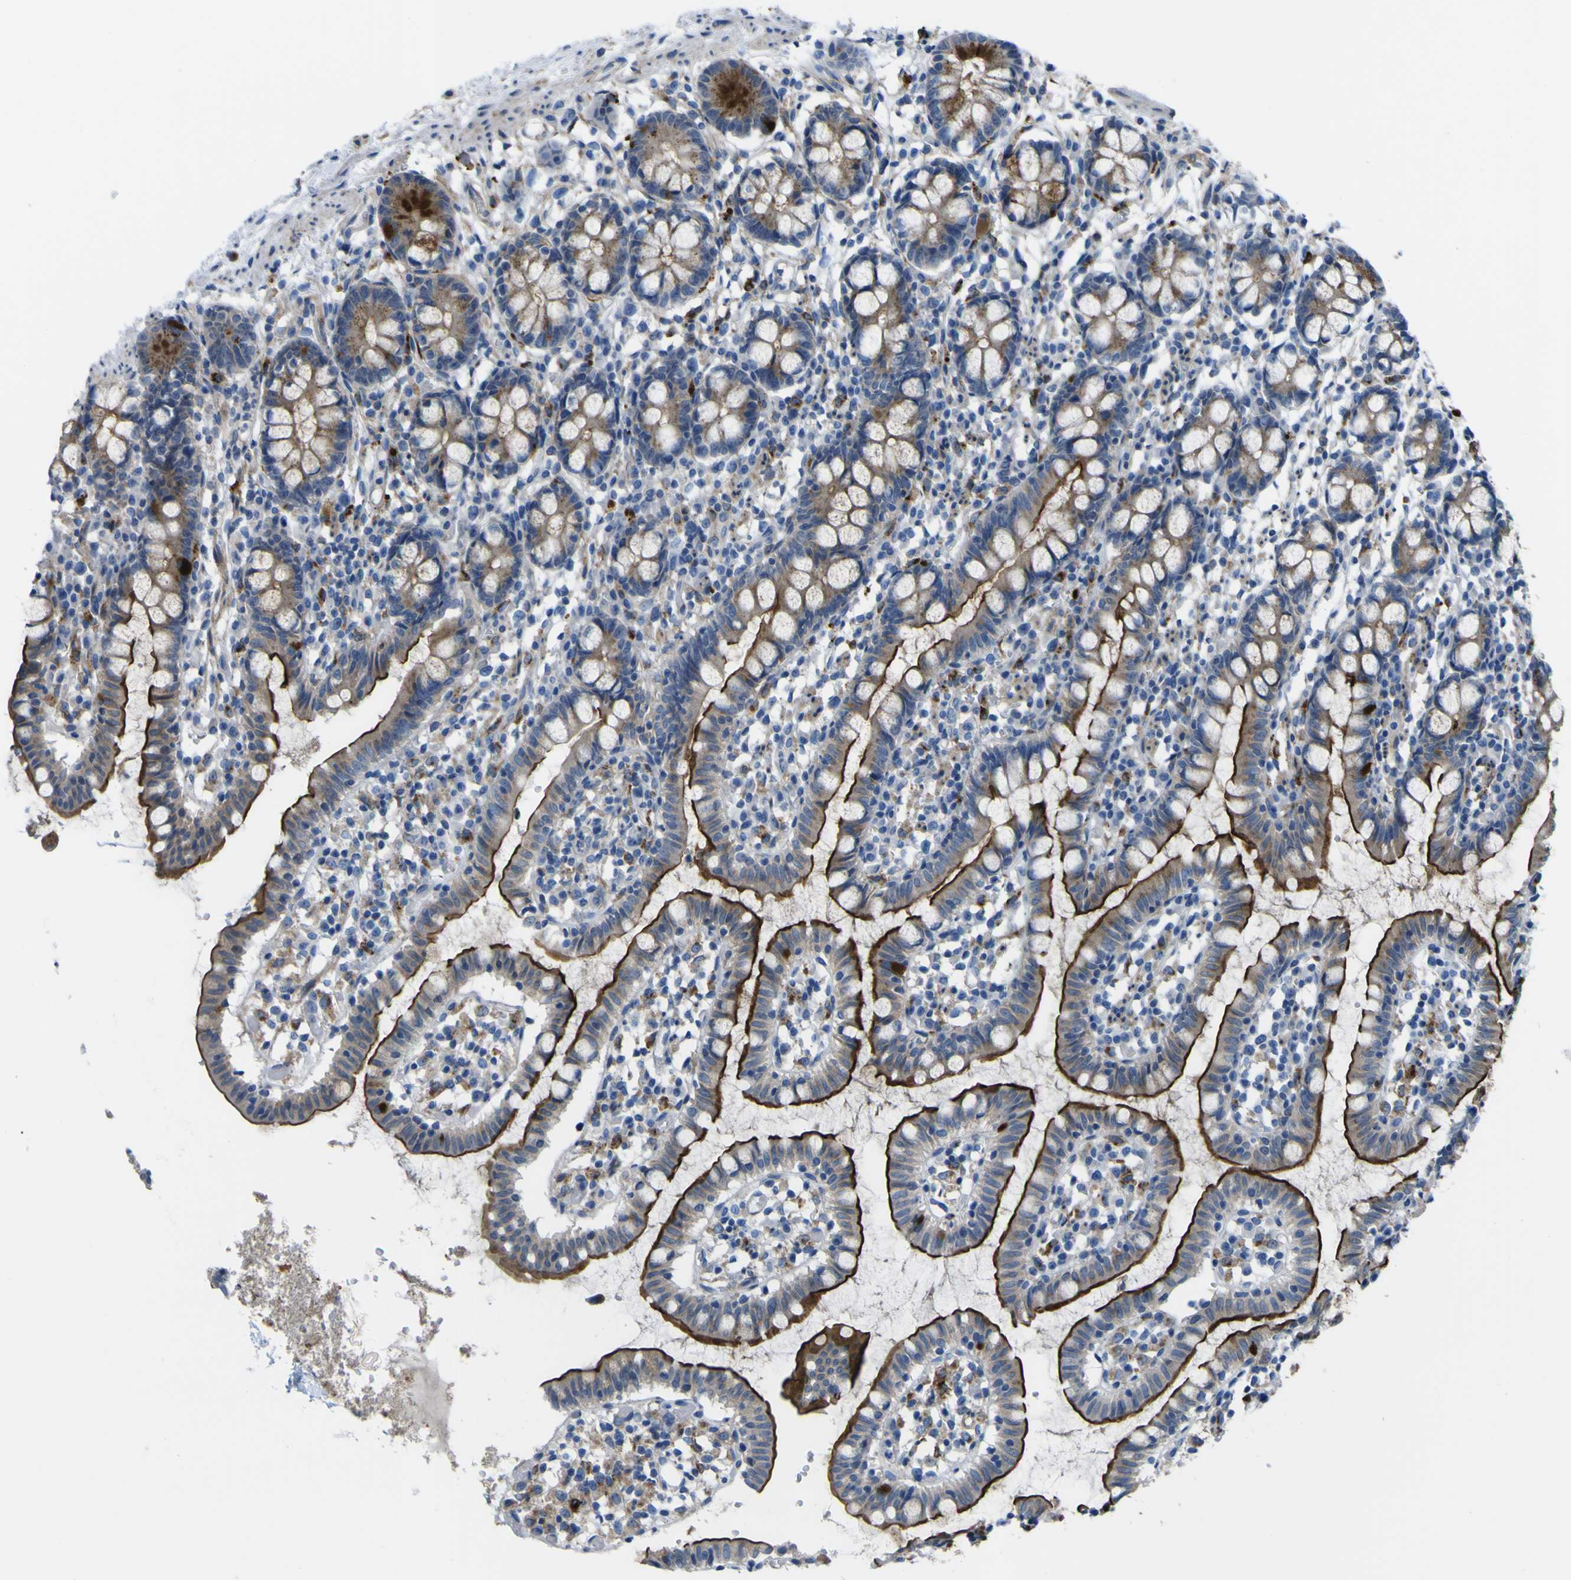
{"staining": {"intensity": "strong", "quantity": ">75%", "location": "cytoplasmic/membranous"}, "tissue": "small intestine", "cell_type": "Glandular cells", "image_type": "normal", "snomed": [{"axis": "morphology", "description": "Normal tissue, NOS"}, {"axis": "morphology", "description": "Cystadenocarcinoma, serous, Metastatic site"}, {"axis": "topography", "description": "Small intestine"}], "caption": "Strong cytoplasmic/membranous expression is identified in about >75% of glandular cells in benign small intestine.", "gene": "CST3", "patient": {"sex": "female", "age": 61}}